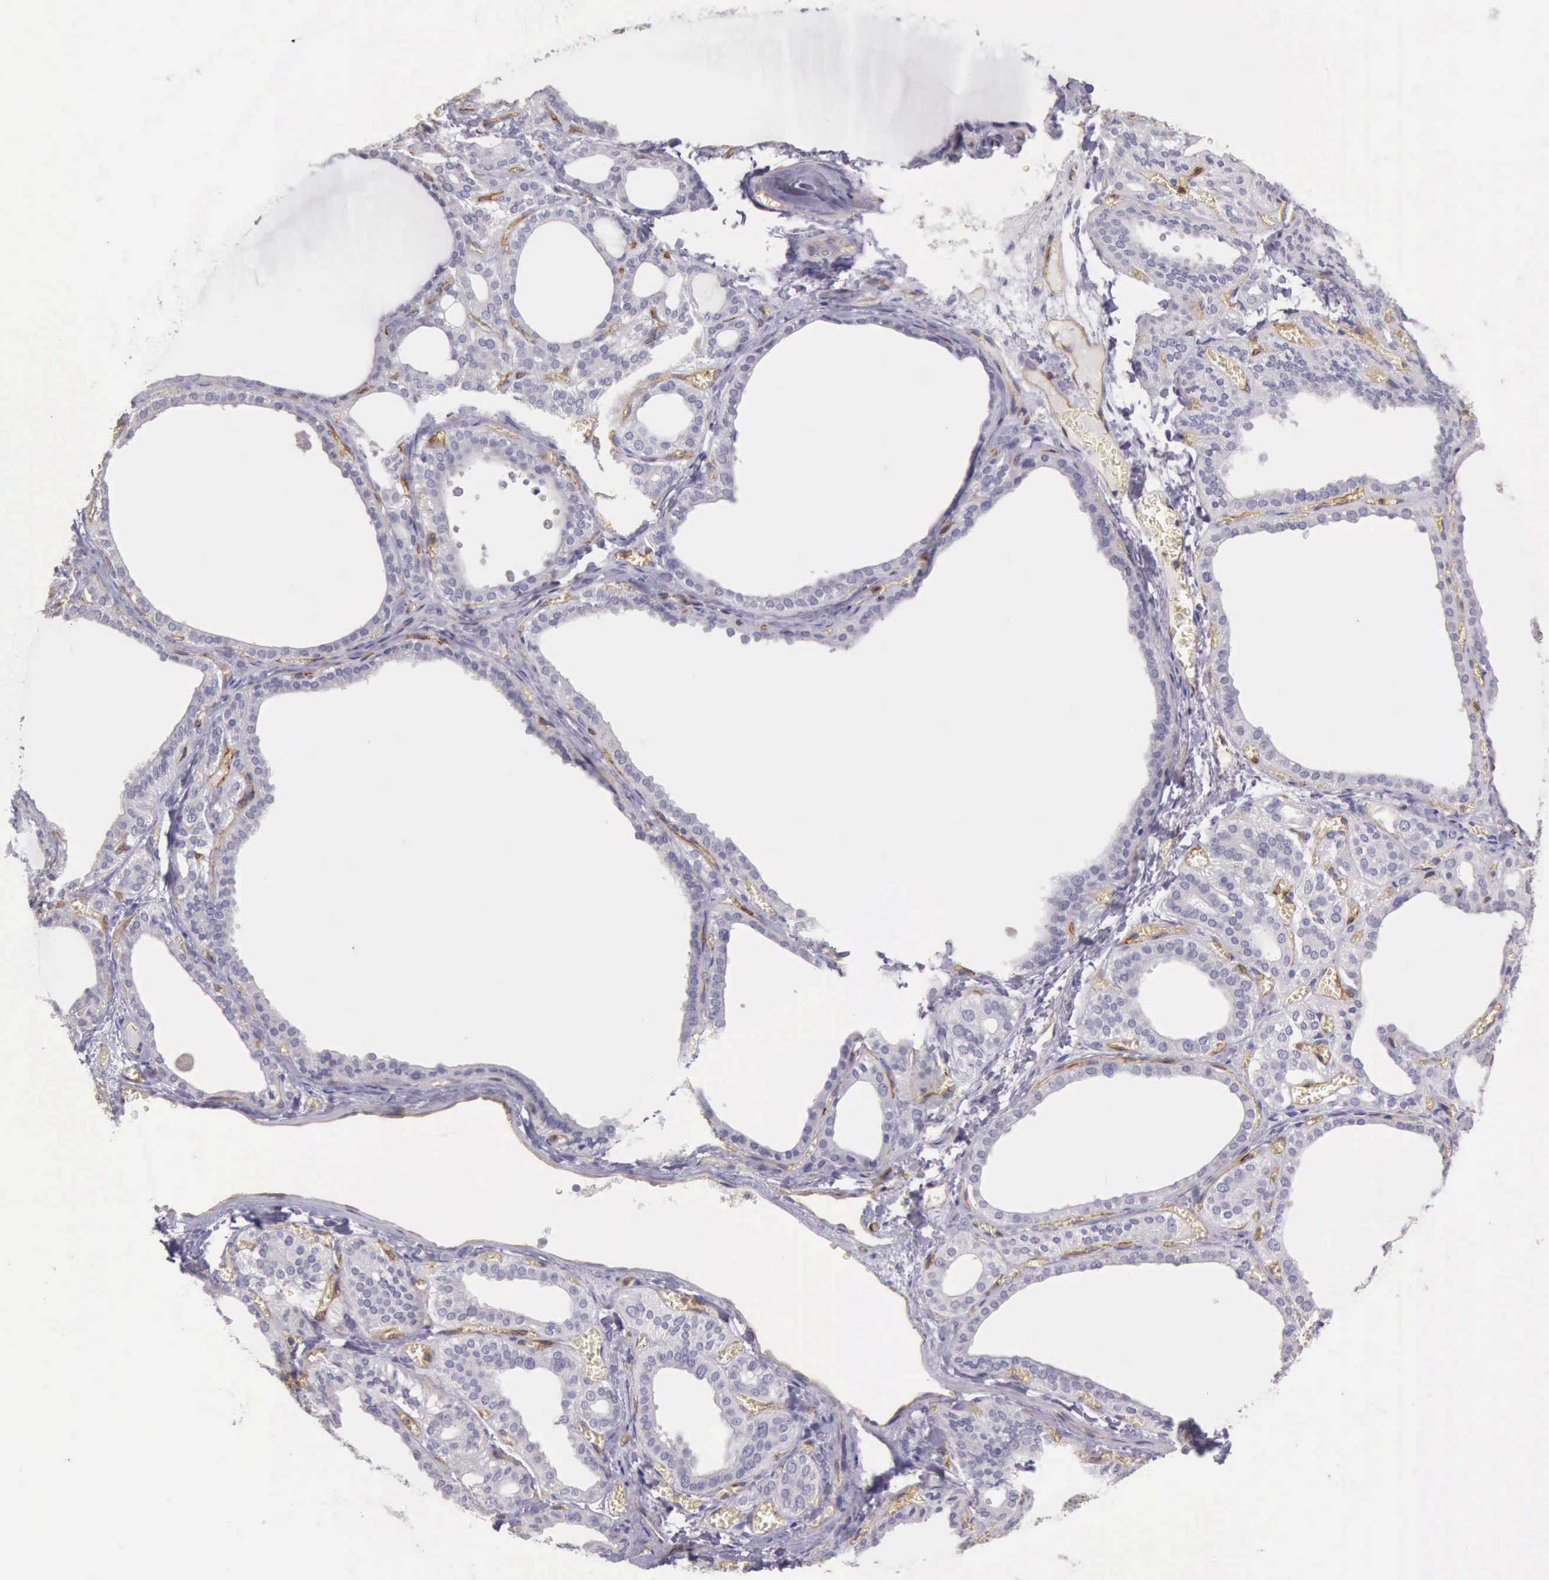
{"staining": {"intensity": "negative", "quantity": "none", "location": "none"}, "tissue": "thyroid gland", "cell_type": "Glandular cells", "image_type": "normal", "snomed": [{"axis": "morphology", "description": "Normal tissue, NOS"}, {"axis": "topography", "description": "Thyroid gland"}], "caption": "Immunohistochemistry of normal human thyroid gland shows no positivity in glandular cells. (DAB (3,3'-diaminobenzidine) immunohistochemistry visualized using brightfield microscopy, high magnification).", "gene": "TCEANC", "patient": {"sex": "female", "age": 55}}